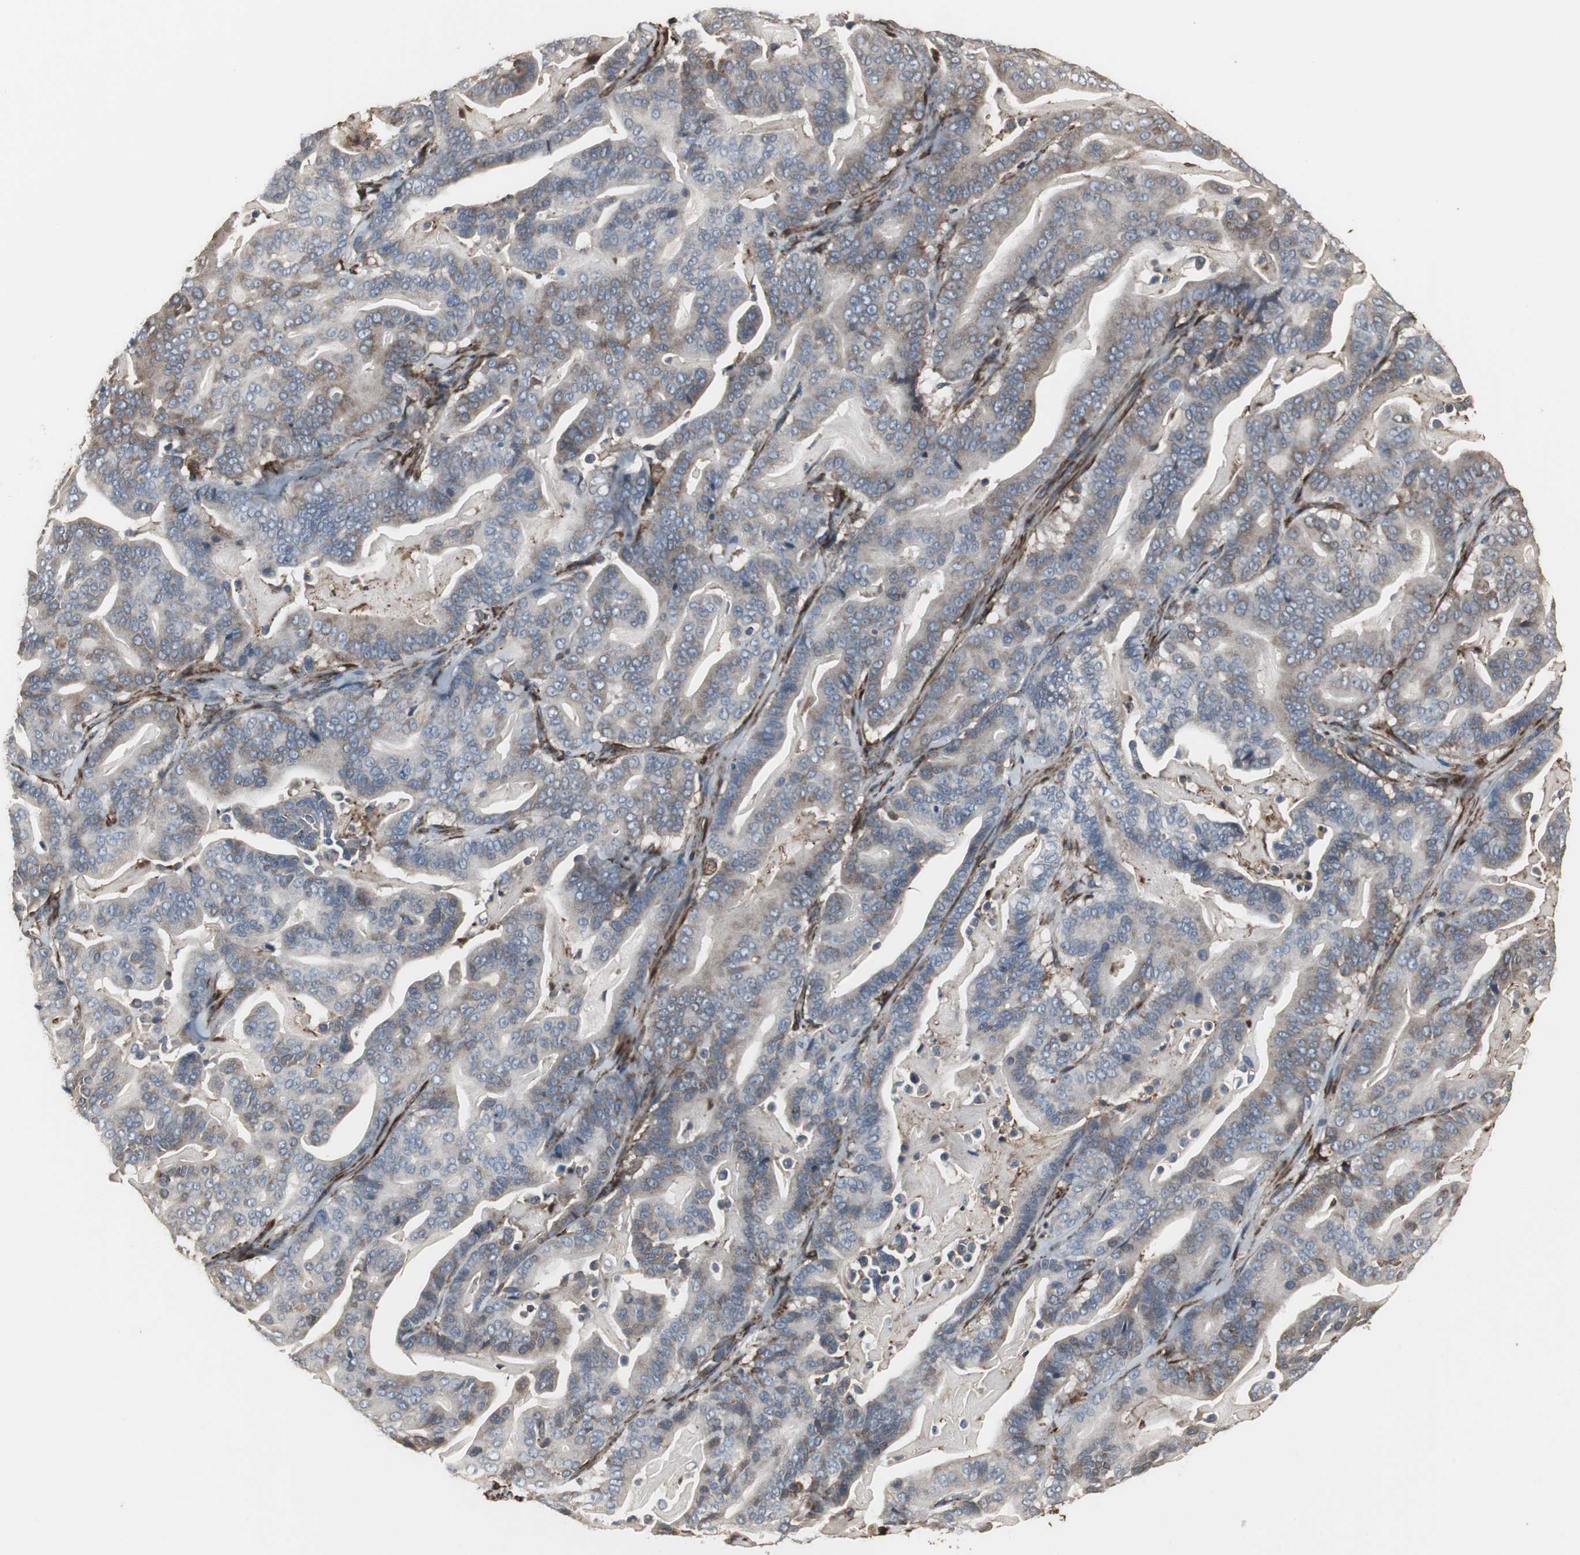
{"staining": {"intensity": "moderate", "quantity": ">75%", "location": "cytoplasmic/membranous"}, "tissue": "pancreatic cancer", "cell_type": "Tumor cells", "image_type": "cancer", "snomed": [{"axis": "morphology", "description": "Adenocarcinoma, NOS"}, {"axis": "topography", "description": "Pancreas"}], "caption": "This histopathology image demonstrates IHC staining of pancreatic cancer, with medium moderate cytoplasmic/membranous positivity in approximately >75% of tumor cells.", "gene": "CALU", "patient": {"sex": "male", "age": 63}}